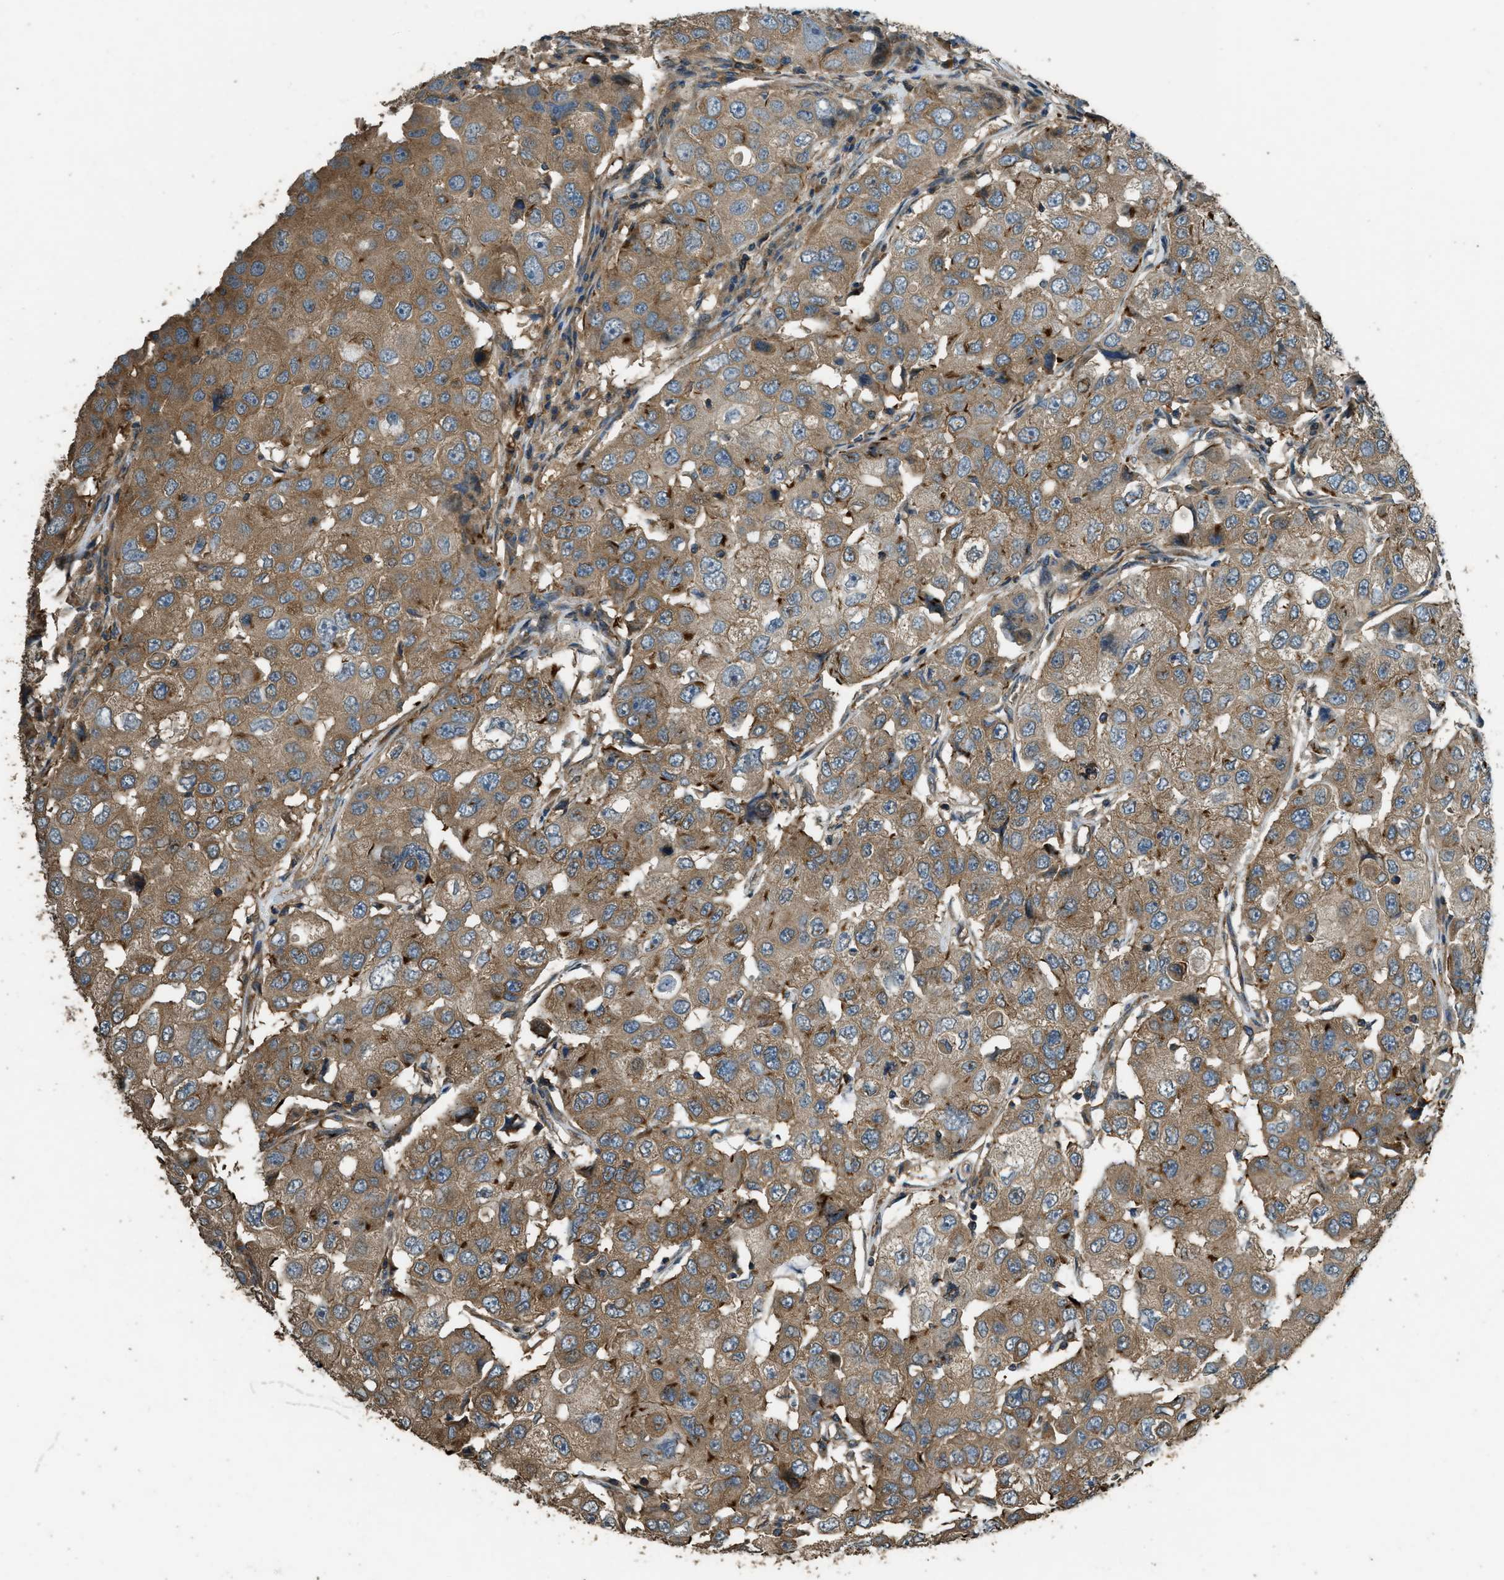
{"staining": {"intensity": "moderate", "quantity": ">75%", "location": "cytoplasmic/membranous"}, "tissue": "breast cancer", "cell_type": "Tumor cells", "image_type": "cancer", "snomed": [{"axis": "morphology", "description": "Duct carcinoma"}, {"axis": "topography", "description": "Breast"}], "caption": "Immunohistochemical staining of human infiltrating ductal carcinoma (breast) shows medium levels of moderate cytoplasmic/membranous expression in about >75% of tumor cells.", "gene": "MARS1", "patient": {"sex": "female", "age": 27}}